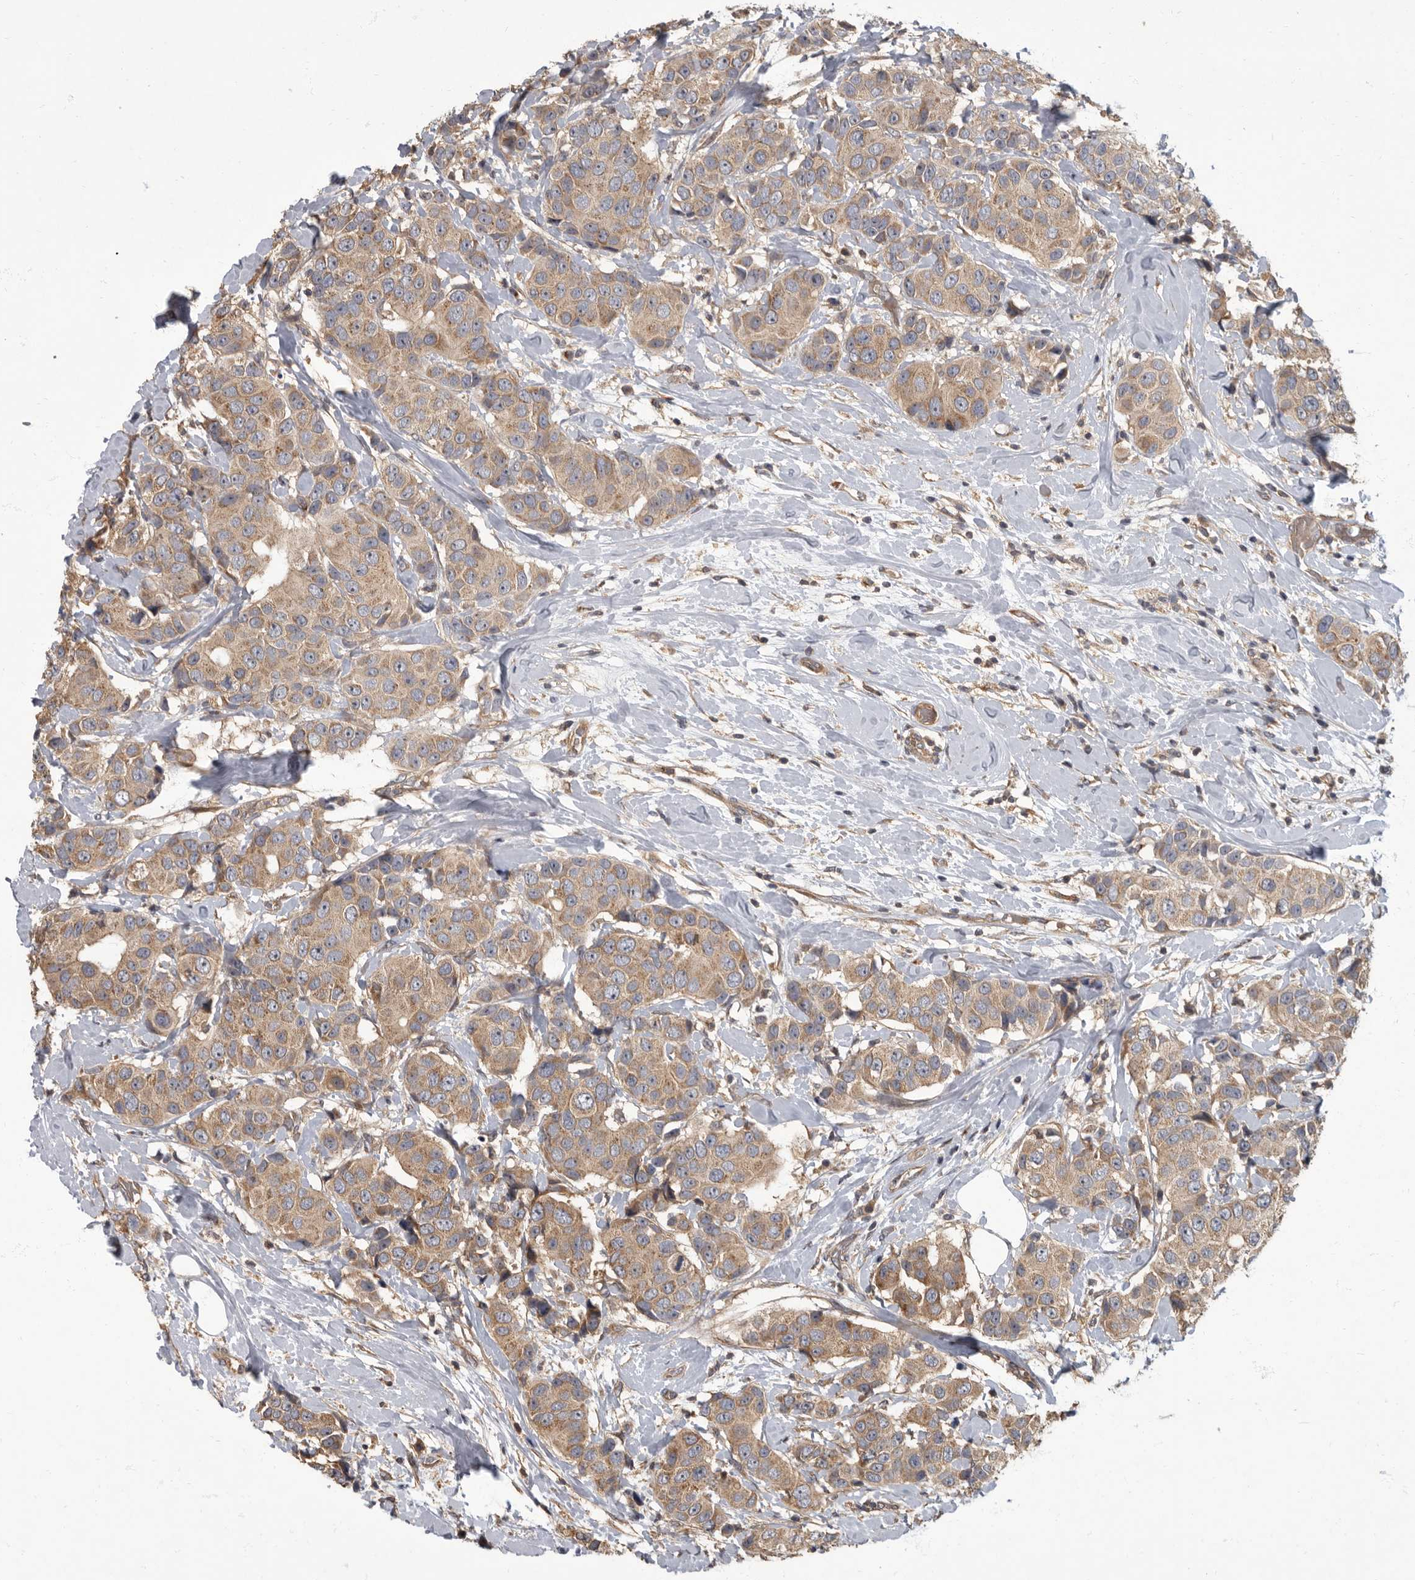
{"staining": {"intensity": "moderate", "quantity": ">75%", "location": "cytoplasmic/membranous"}, "tissue": "breast cancer", "cell_type": "Tumor cells", "image_type": "cancer", "snomed": [{"axis": "morphology", "description": "Normal tissue, NOS"}, {"axis": "morphology", "description": "Duct carcinoma"}, {"axis": "topography", "description": "Breast"}], "caption": "IHC micrograph of human breast cancer (infiltrating ductal carcinoma) stained for a protein (brown), which exhibits medium levels of moderate cytoplasmic/membranous positivity in approximately >75% of tumor cells.", "gene": "IQCK", "patient": {"sex": "female", "age": 39}}